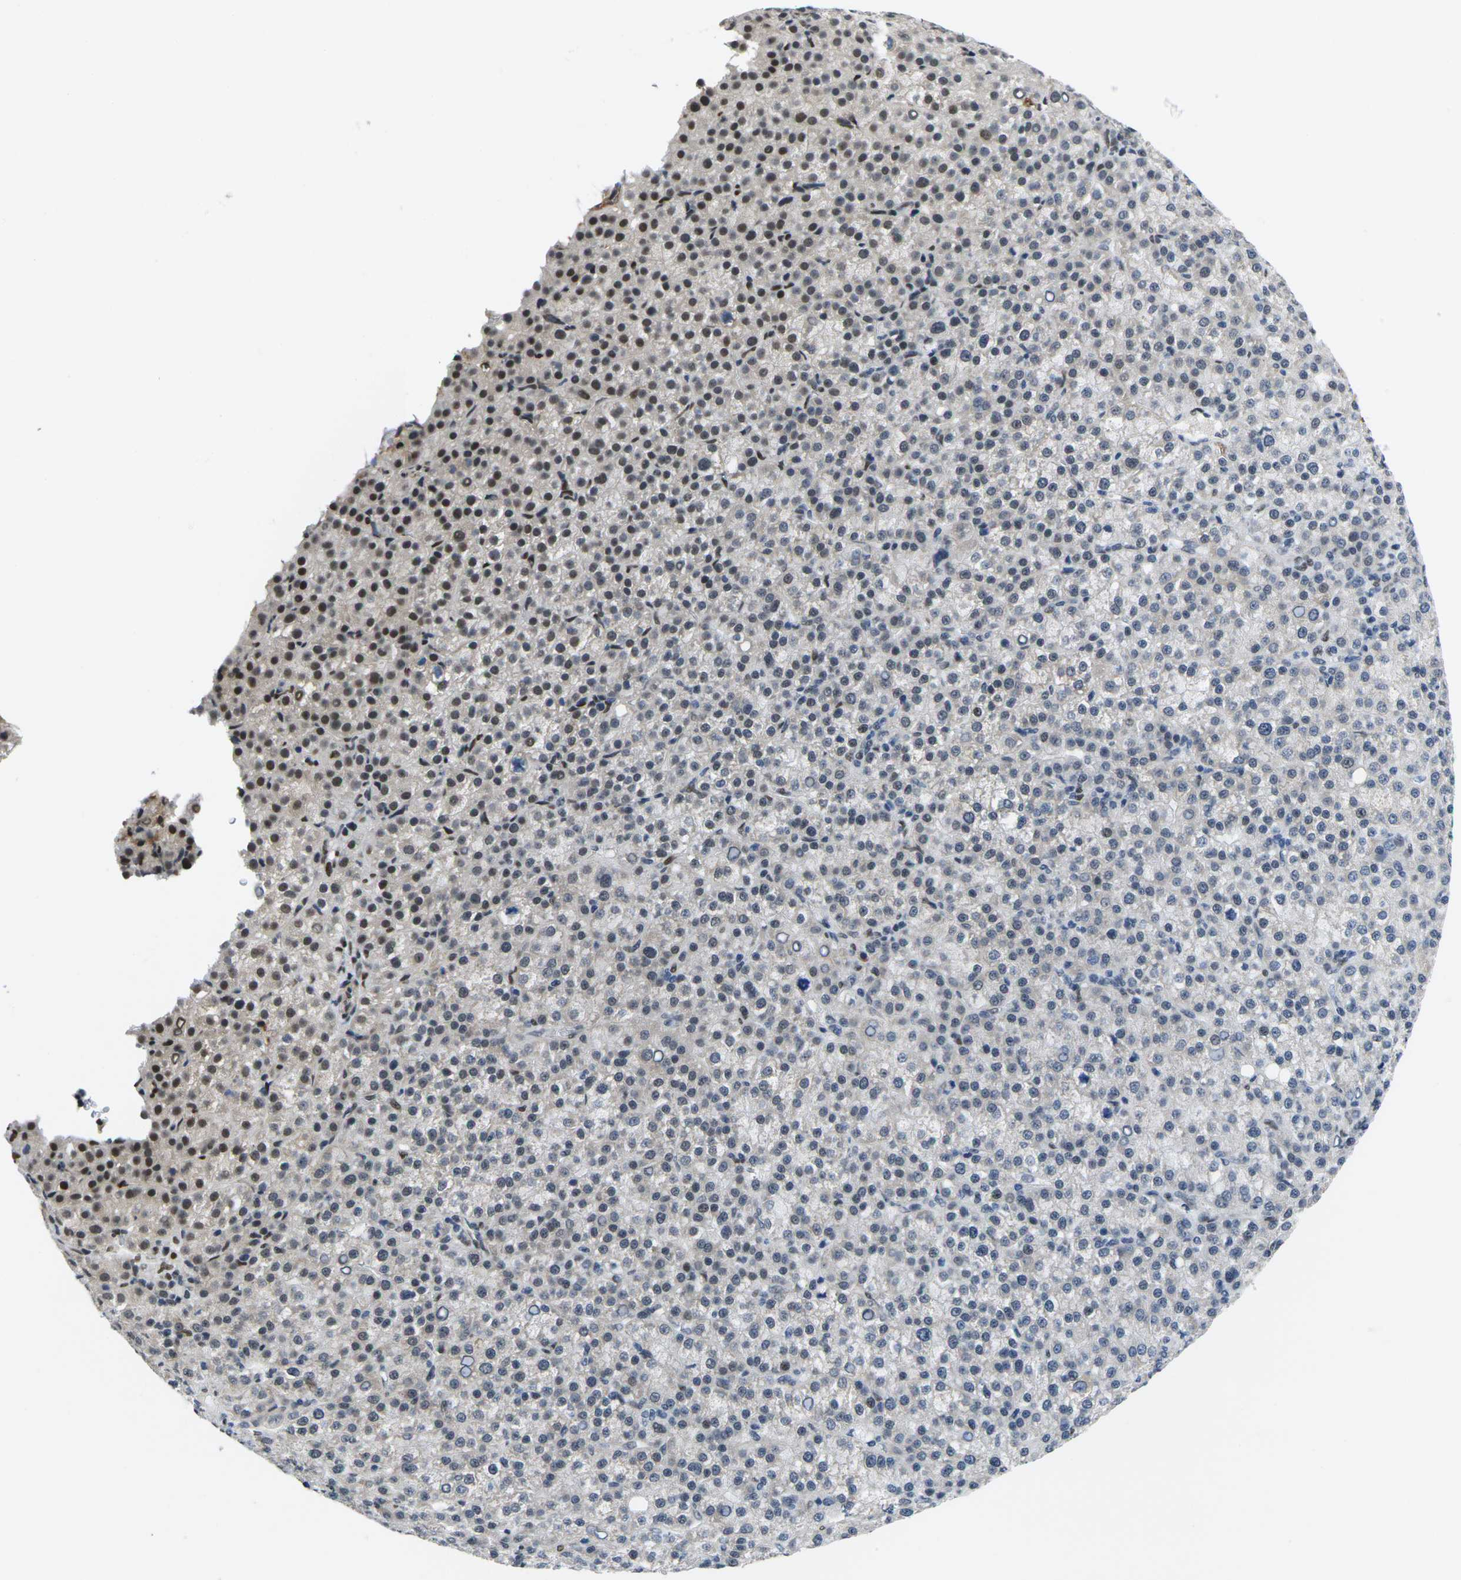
{"staining": {"intensity": "moderate", "quantity": "25%-75%", "location": "nuclear"}, "tissue": "liver cancer", "cell_type": "Tumor cells", "image_type": "cancer", "snomed": [{"axis": "morphology", "description": "Carcinoma, Hepatocellular, NOS"}, {"axis": "topography", "description": "Liver"}], "caption": "Moderate nuclear positivity is seen in approximately 25%-75% of tumor cells in liver hepatocellular carcinoma. (DAB = brown stain, brightfield microscopy at high magnification).", "gene": "RBM7", "patient": {"sex": "female", "age": 58}}